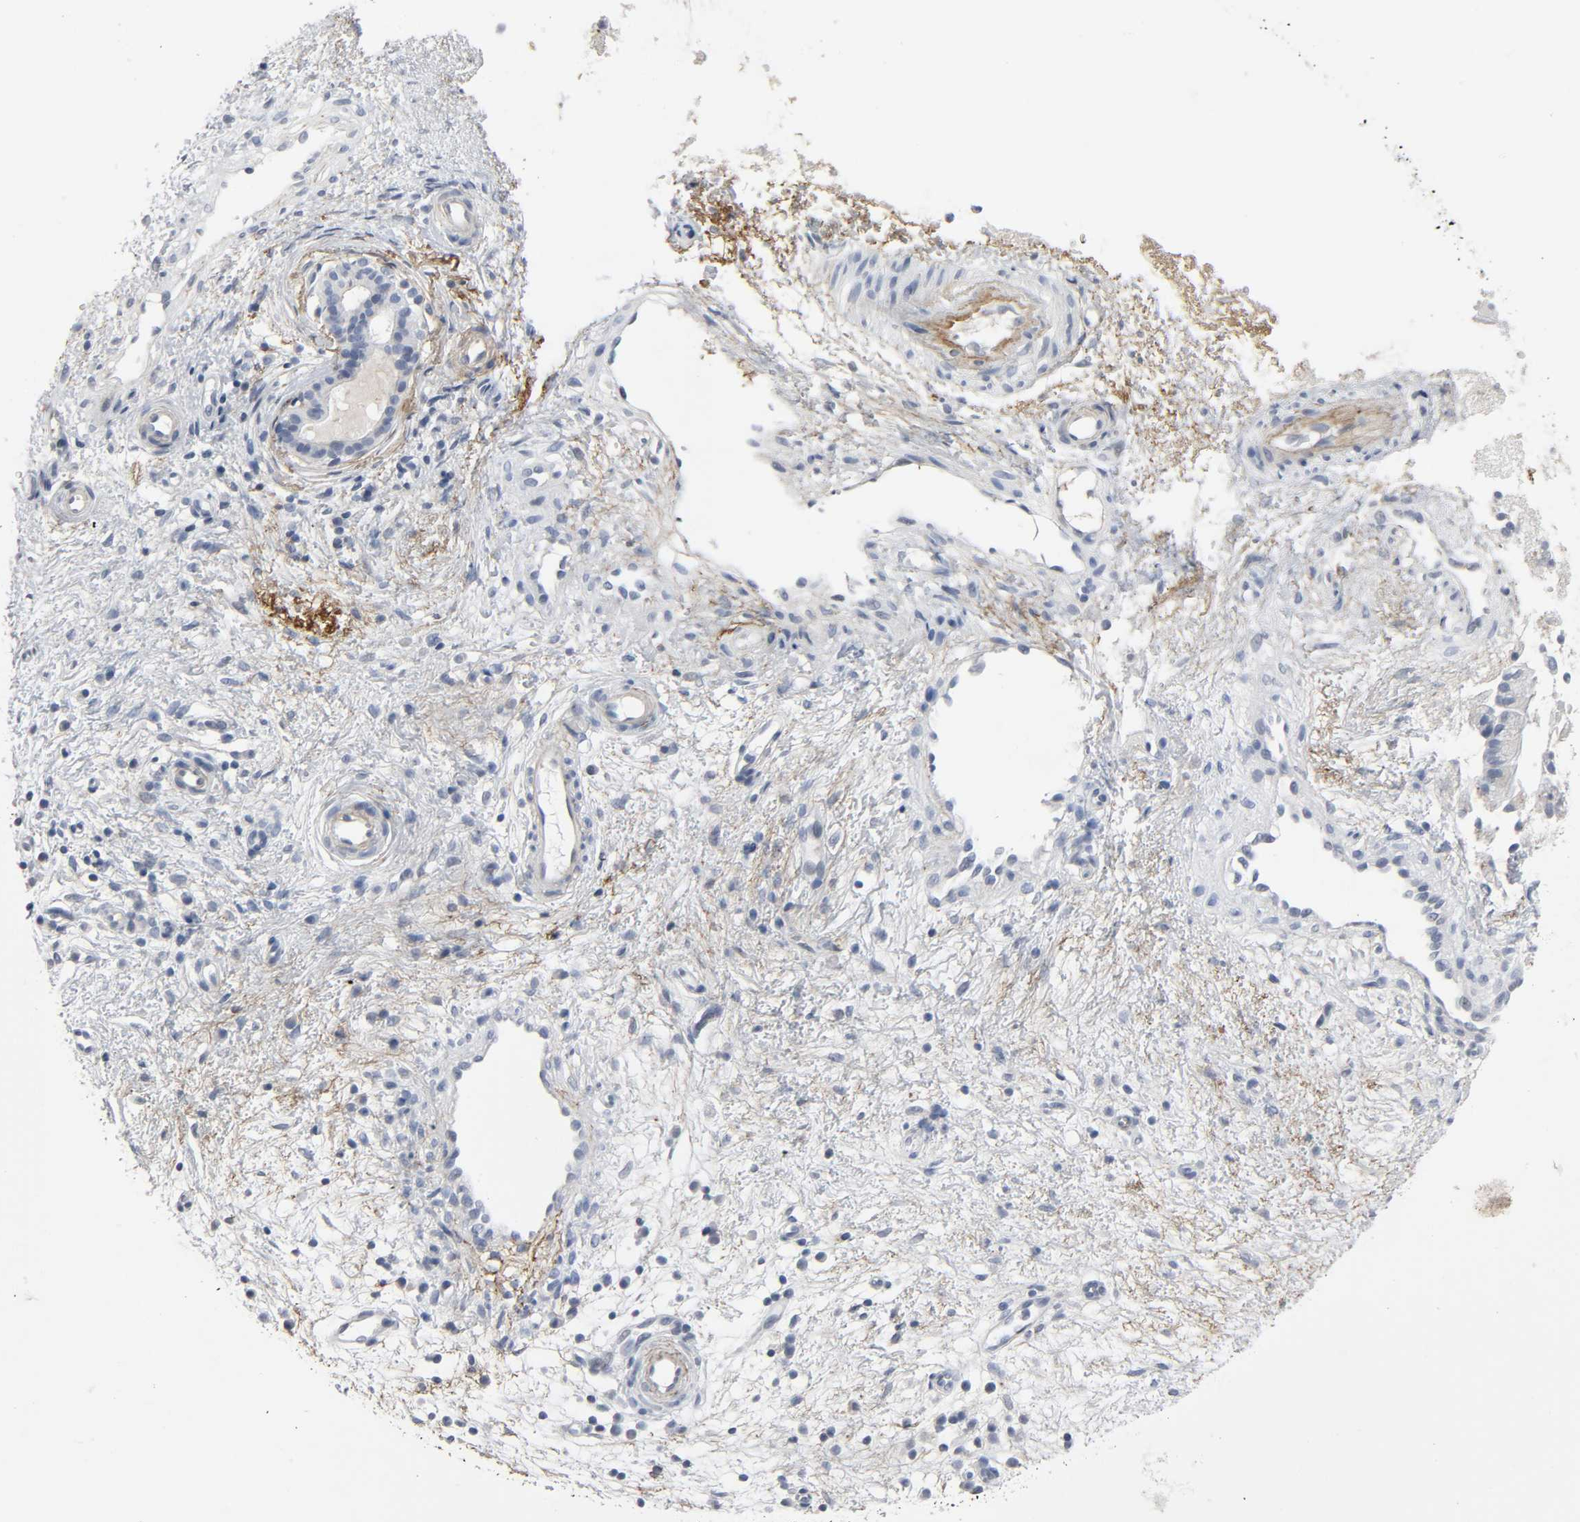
{"staining": {"intensity": "negative", "quantity": "none", "location": "none"}, "tissue": "nasopharynx", "cell_type": "Respiratory epithelial cells", "image_type": "normal", "snomed": [{"axis": "morphology", "description": "Normal tissue, NOS"}, {"axis": "topography", "description": "Nasopharynx"}], "caption": "Immunohistochemistry photomicrograph of unremarkable nasopharynx: nasopharynx stained with DAB reveals no significant protein expression in respiratory epithelial cells.", "gene": "FBLN5", "patient": {"sex": "male", "age": 21}}